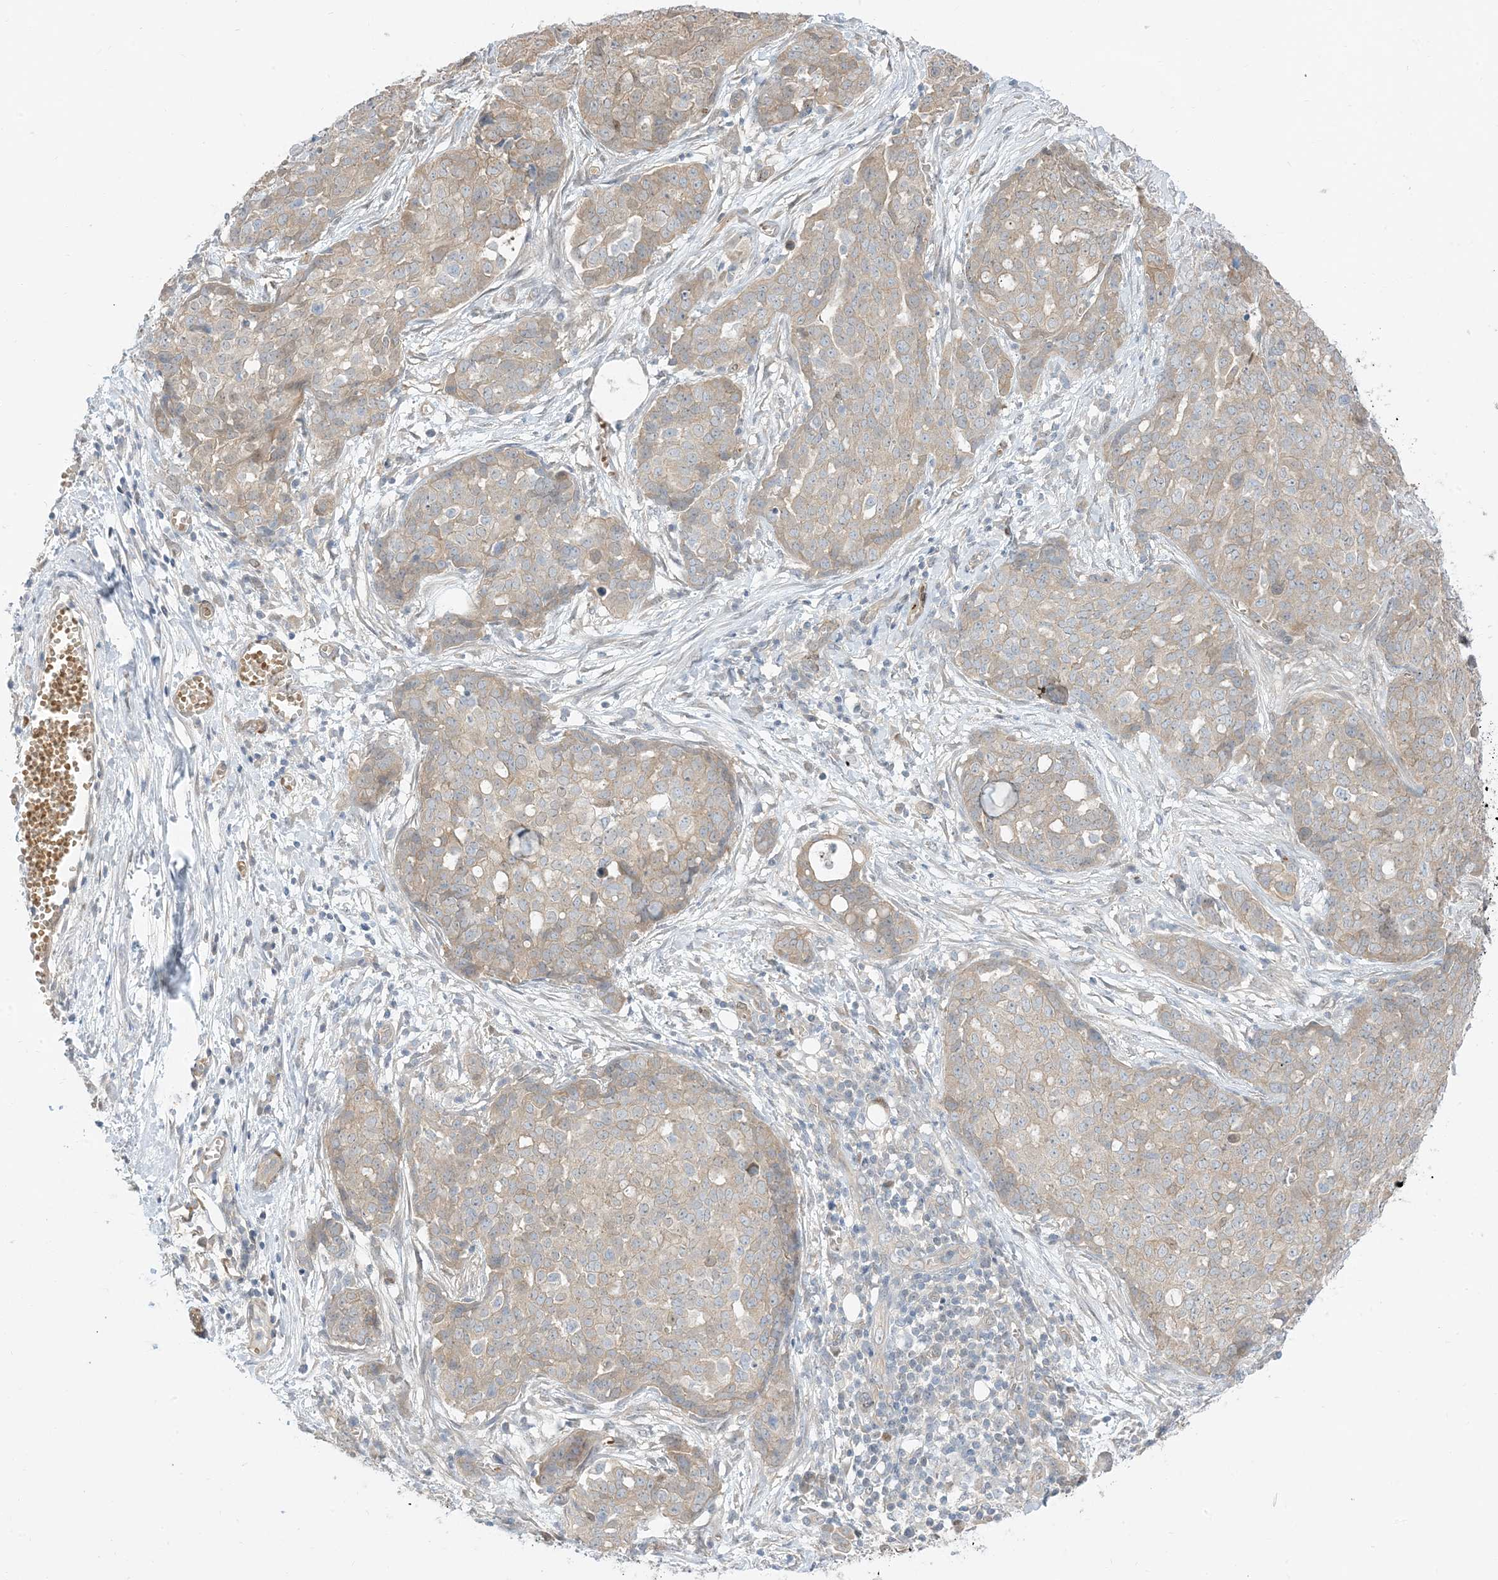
{"staining": {"intensity": "weak", "quantity": "<25%", "location": "cytoplasmic/membranous"}, "tissue": "ovarian cancer", "cell_type": "Tumor cells", "image_type": "cancer", "snomed": [{"axis": "morphology", "description": "Cystadenocarcinoma, serous, NOS"}, {"axis": "topography", "description": "Soft tissue"}, {"axis": "topography", "description": "Ovary"}], "caption": "High magnification brightfield microscopy of serous cystadenocarcinoma (ovarian) stained with DAB (brown) and counterstained with hematoxylin (blue): tumor cells show no significant staining.", "gene": "RIN1", "patient": {"sex": "female", "age": 57}}